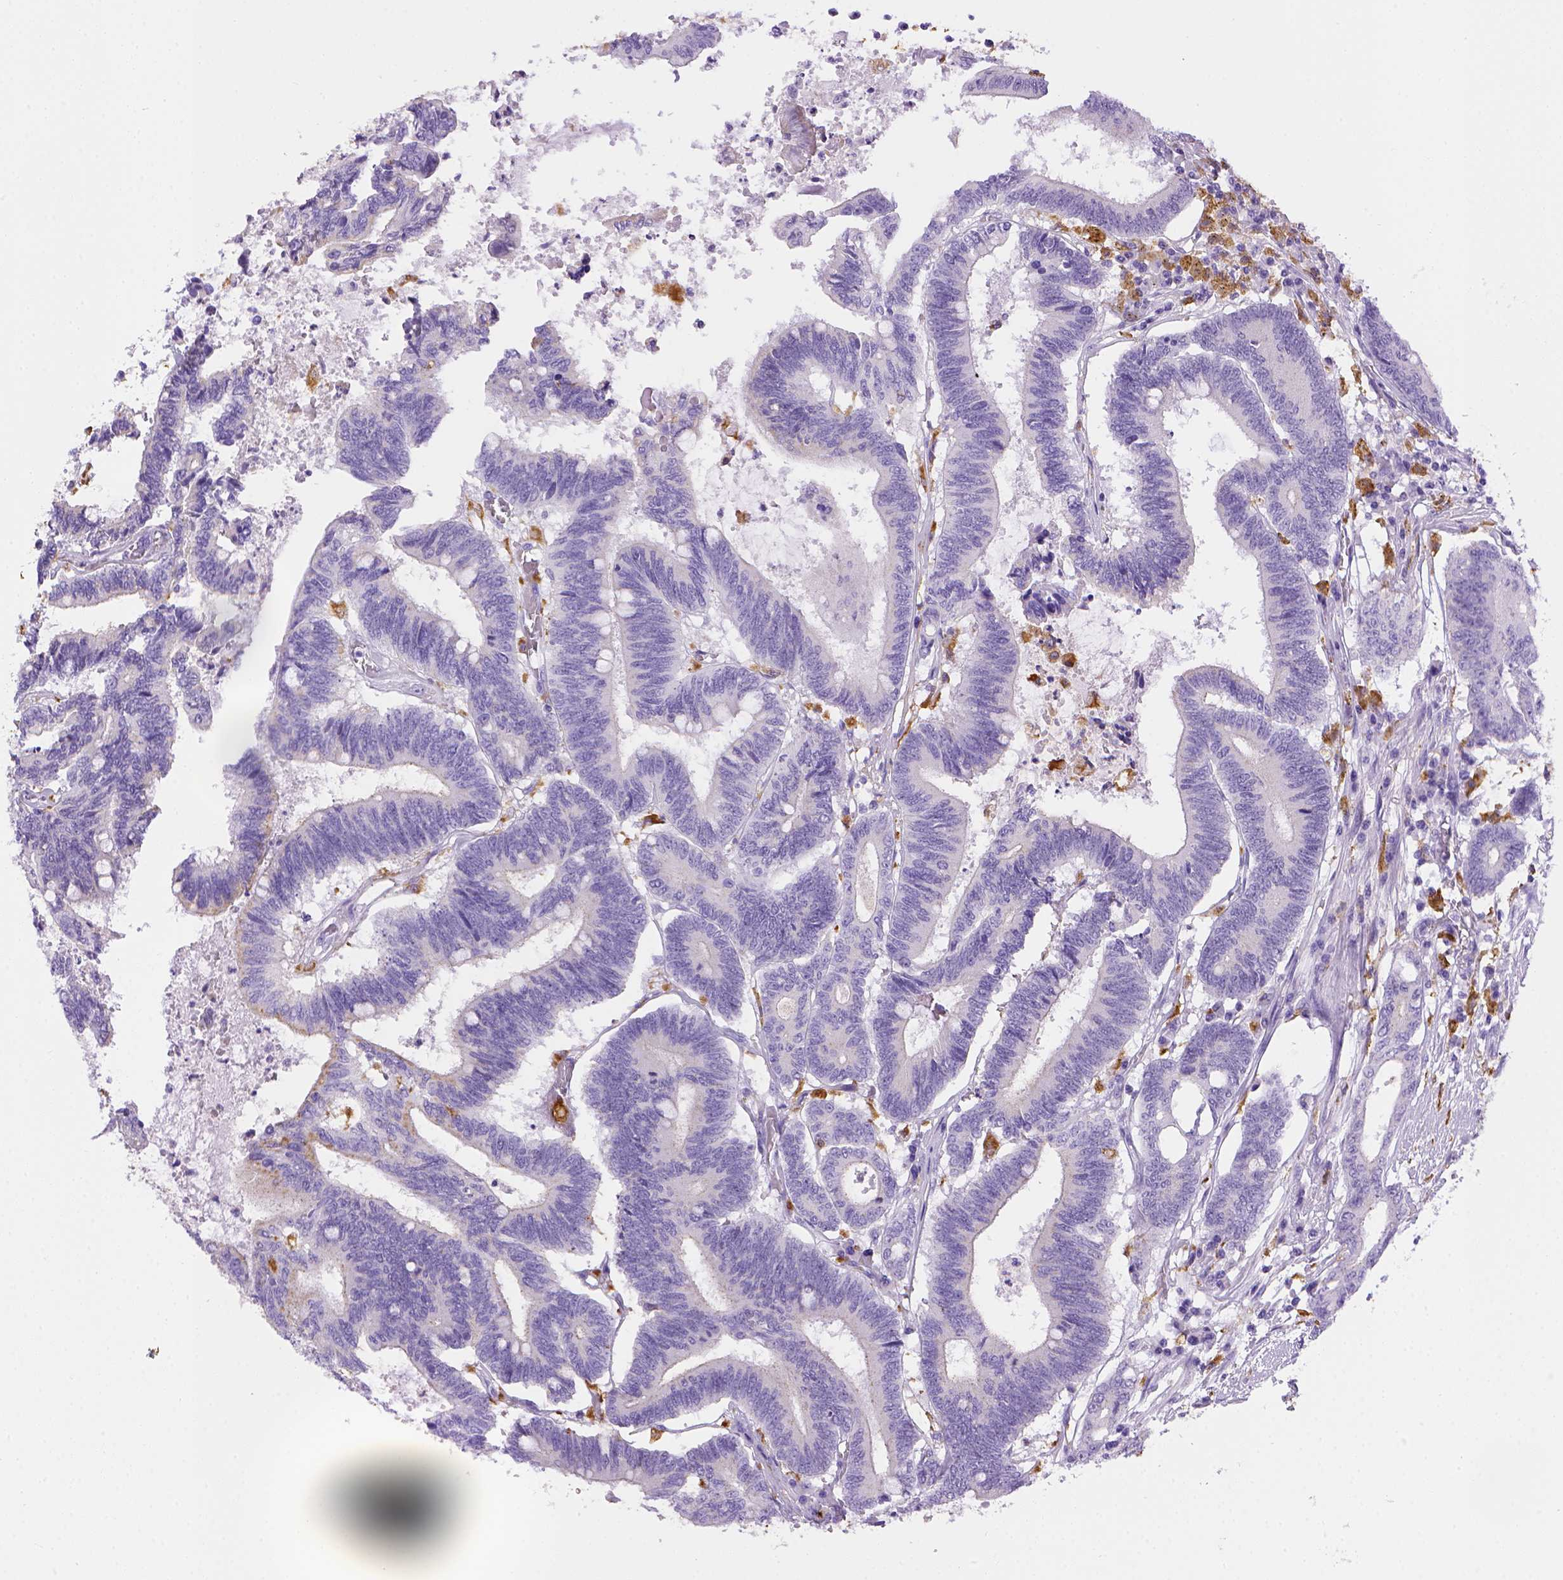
{"staining": {"intensity": "negative", "quantity": "none", "location": "none"}, "tissue": "colorectal cancer", "cell_type": "Tumor cells", "image_type": "cancer", "snomed": [{"axis": "morphology", "description": "Adenocarcinoma, NOS"}, {"axis": "topography", "description": "Rectum"}], "caption": "This micrograph is of colorectal adenocarcinoma stained with IHC to label a protein in brown with the nuclei are counter-stained blue. There is no positivity in tumor cells.", "gene": "CD68", "patient": {"sex": "male", "age": 54}}